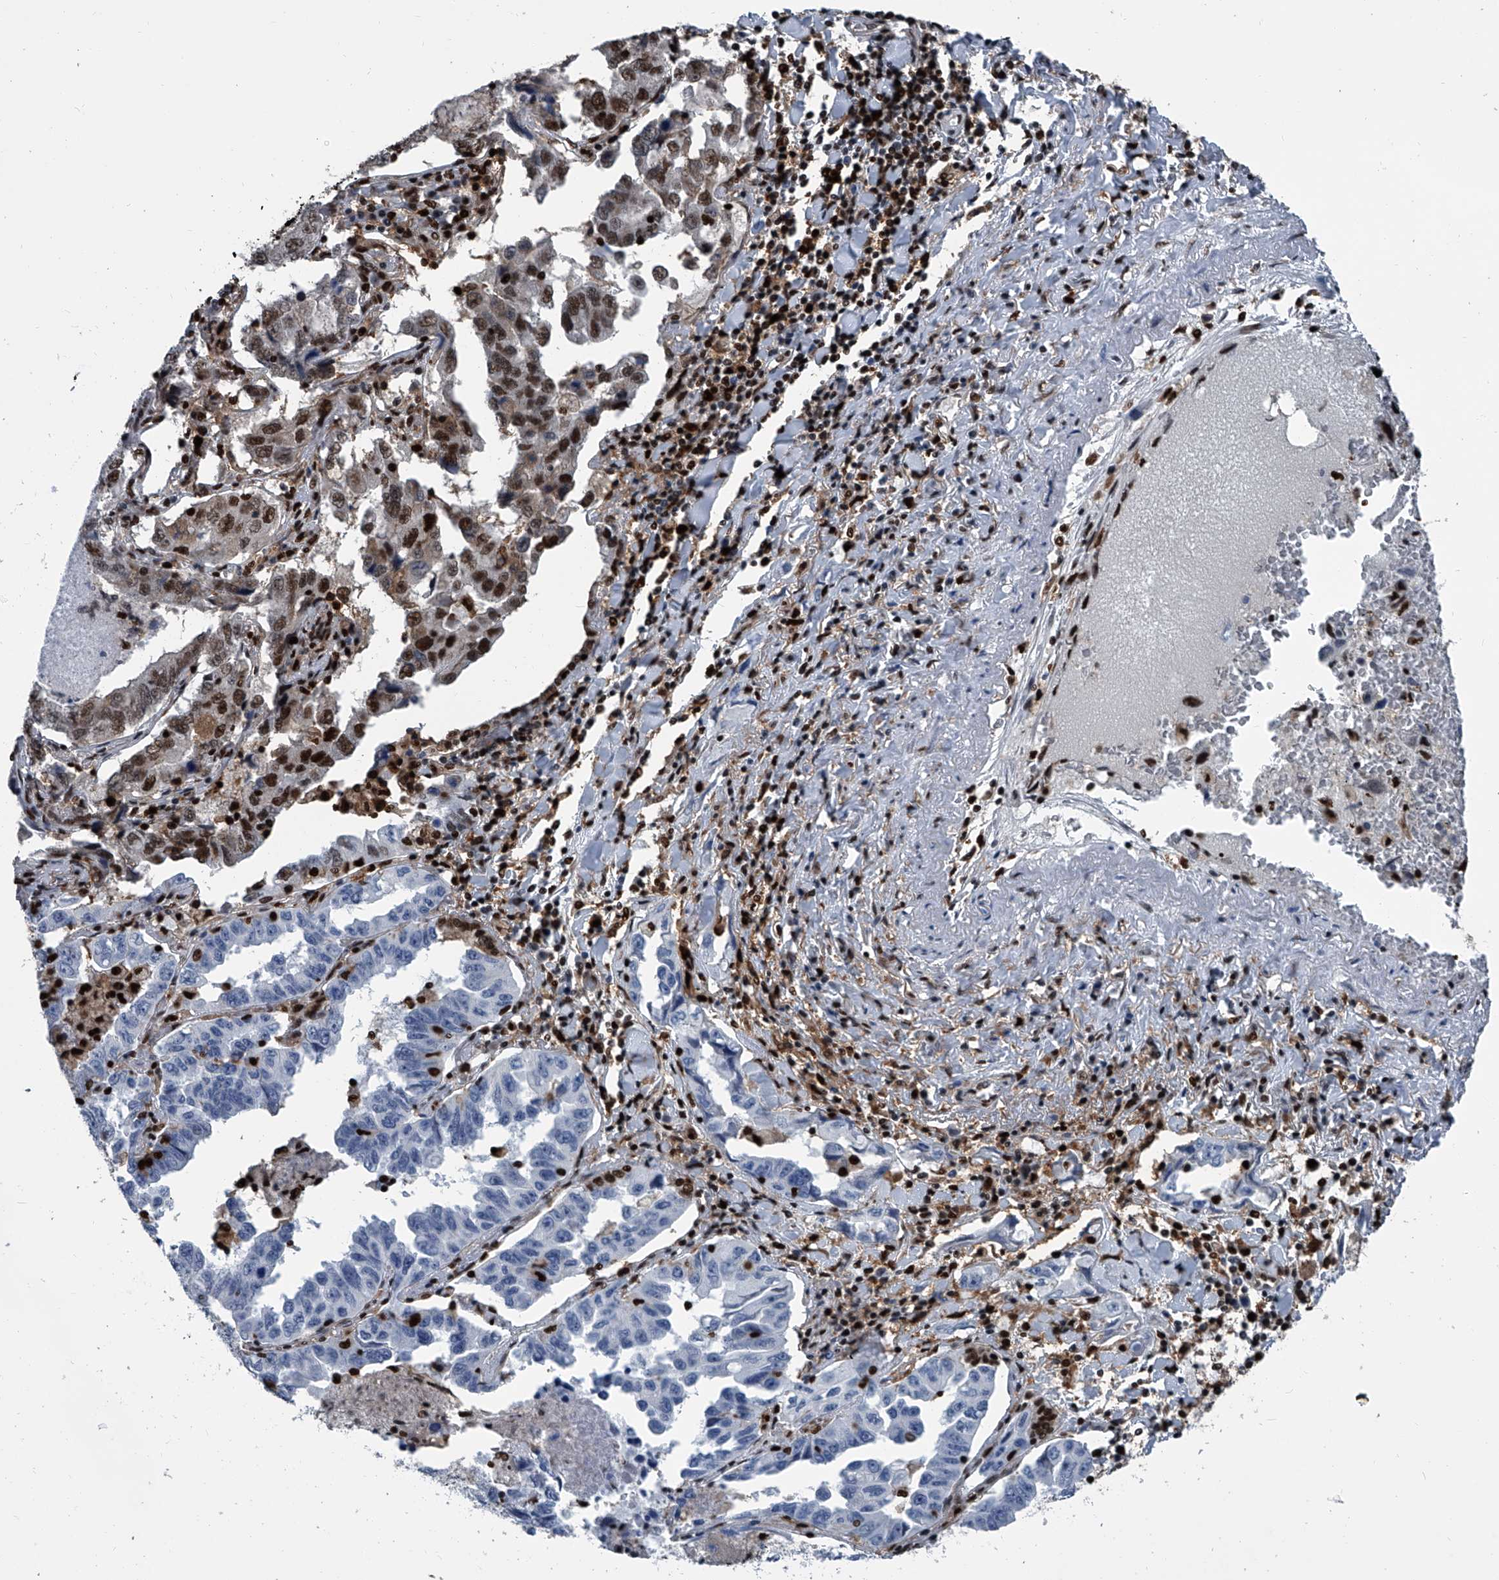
{"staining": {"intensity": "strong", "quantity": ">75%", "location": "nuclear"}, "tissue": "lung cancer", "cell_type": "Tumor cells", "image_type": "cancer", "snomed": [{"axis": "morphology", "description": "Adenocarcinoma, NOS"}, {"axis": "topography", "description": "Lung"}], "caption": "There is high levels of strong nuclear staining in tumor cells of adenocarcinoma (lung), as demonstrated by immunohistochemical staining (brown color).", "gene": "FKBP5", "patient": {"sex": "female", "age": 51}}